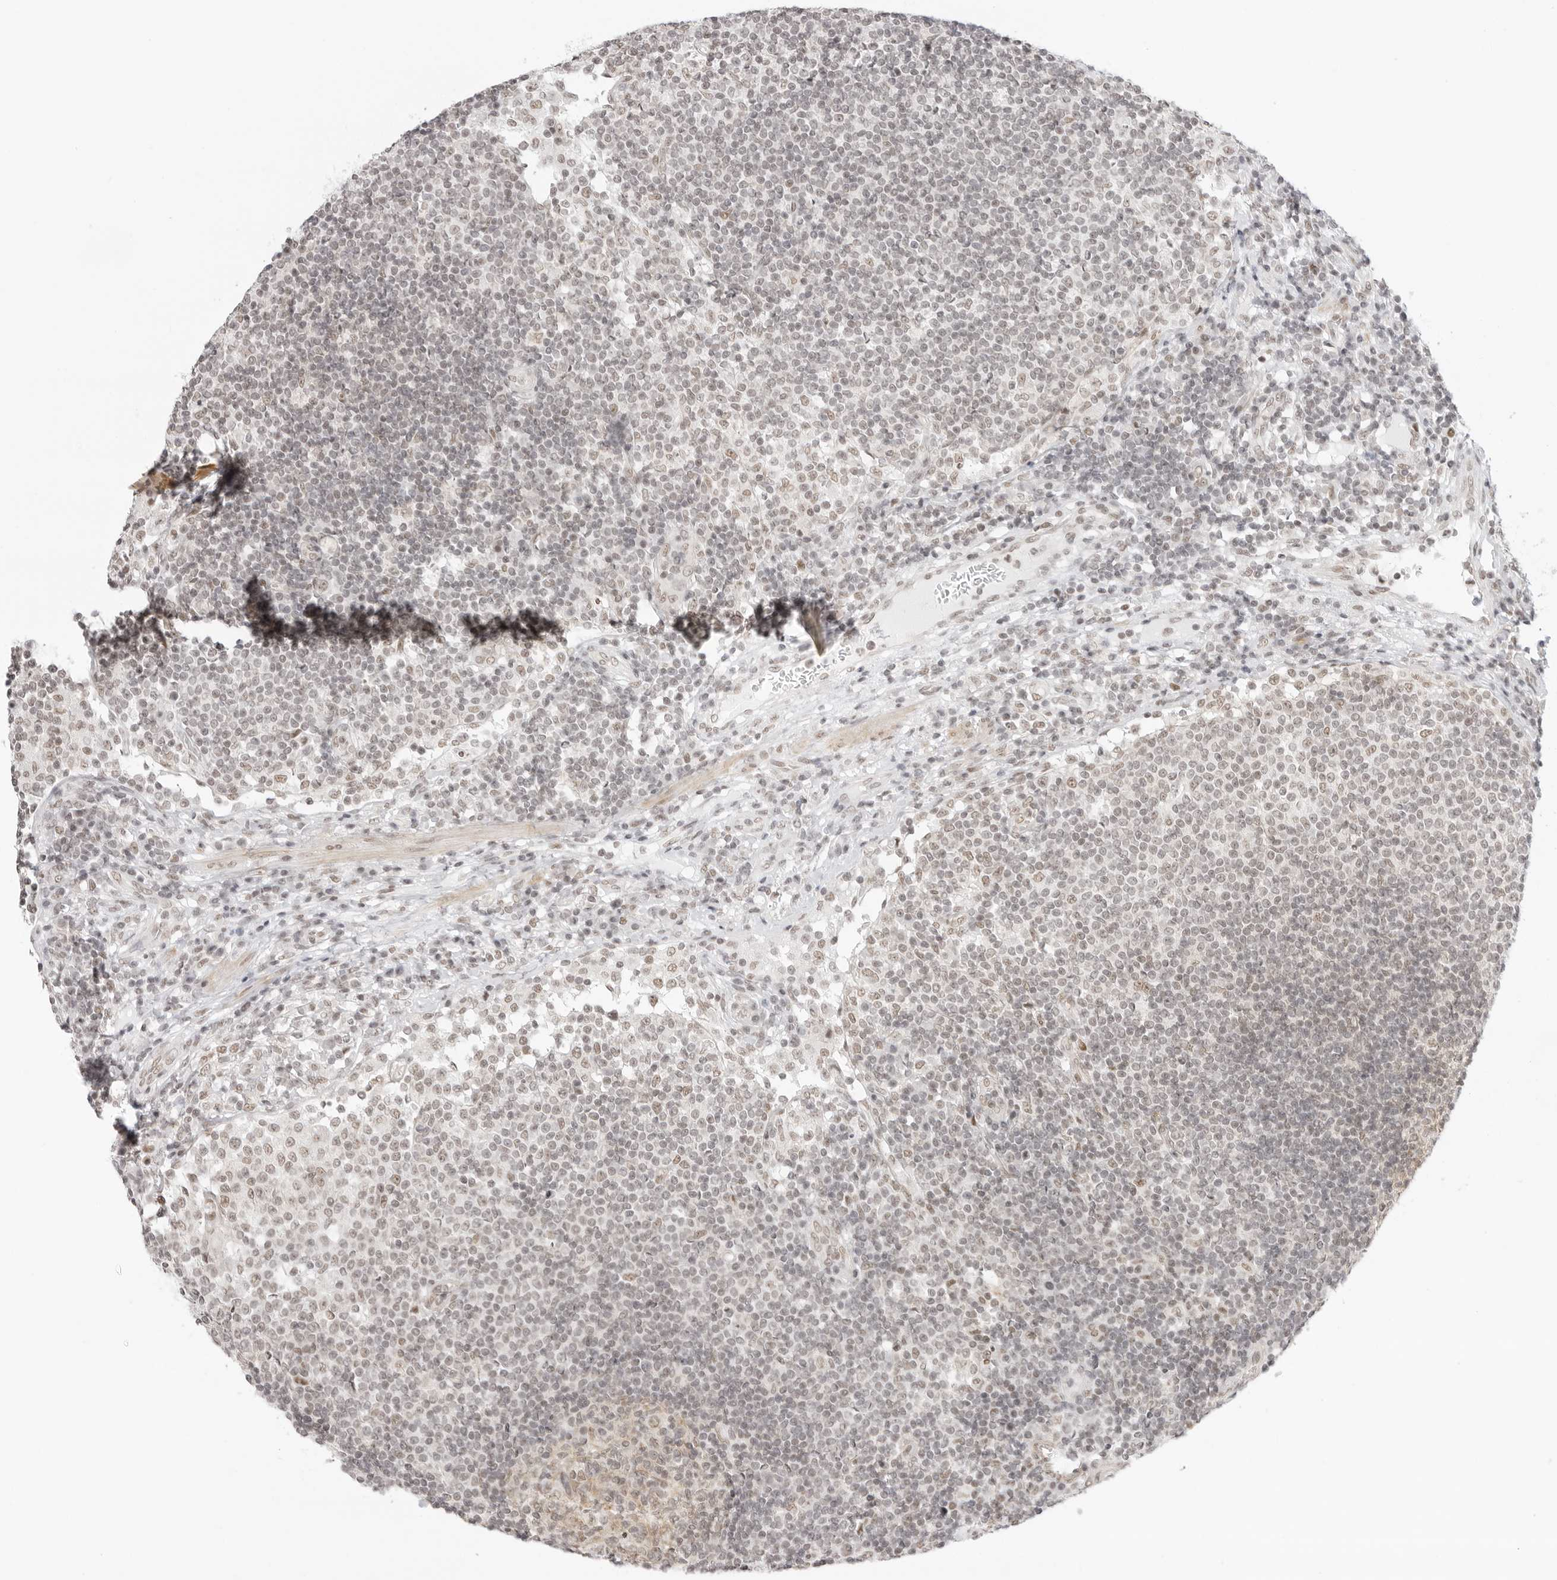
{"staining": {"intensity": "weak", "quantity": "25%-75%", "location": "nuclear"}, "tissue": "lymph node", "cell_type": "Germinal center cells", "image_type": "normal", "snomed": [{"axis": "morphology", "description": "Normal tissue, NOS"}, {"axis": "topography", "description": "Lymph node"}], "caption": "Weak nuclear positivity for a protein is present in about 25%-75% of germinal center cells of normal lymph node using immunohistochemistry.", "gene": "TCIM", "patient": {"sex": "female", "age": 53}}